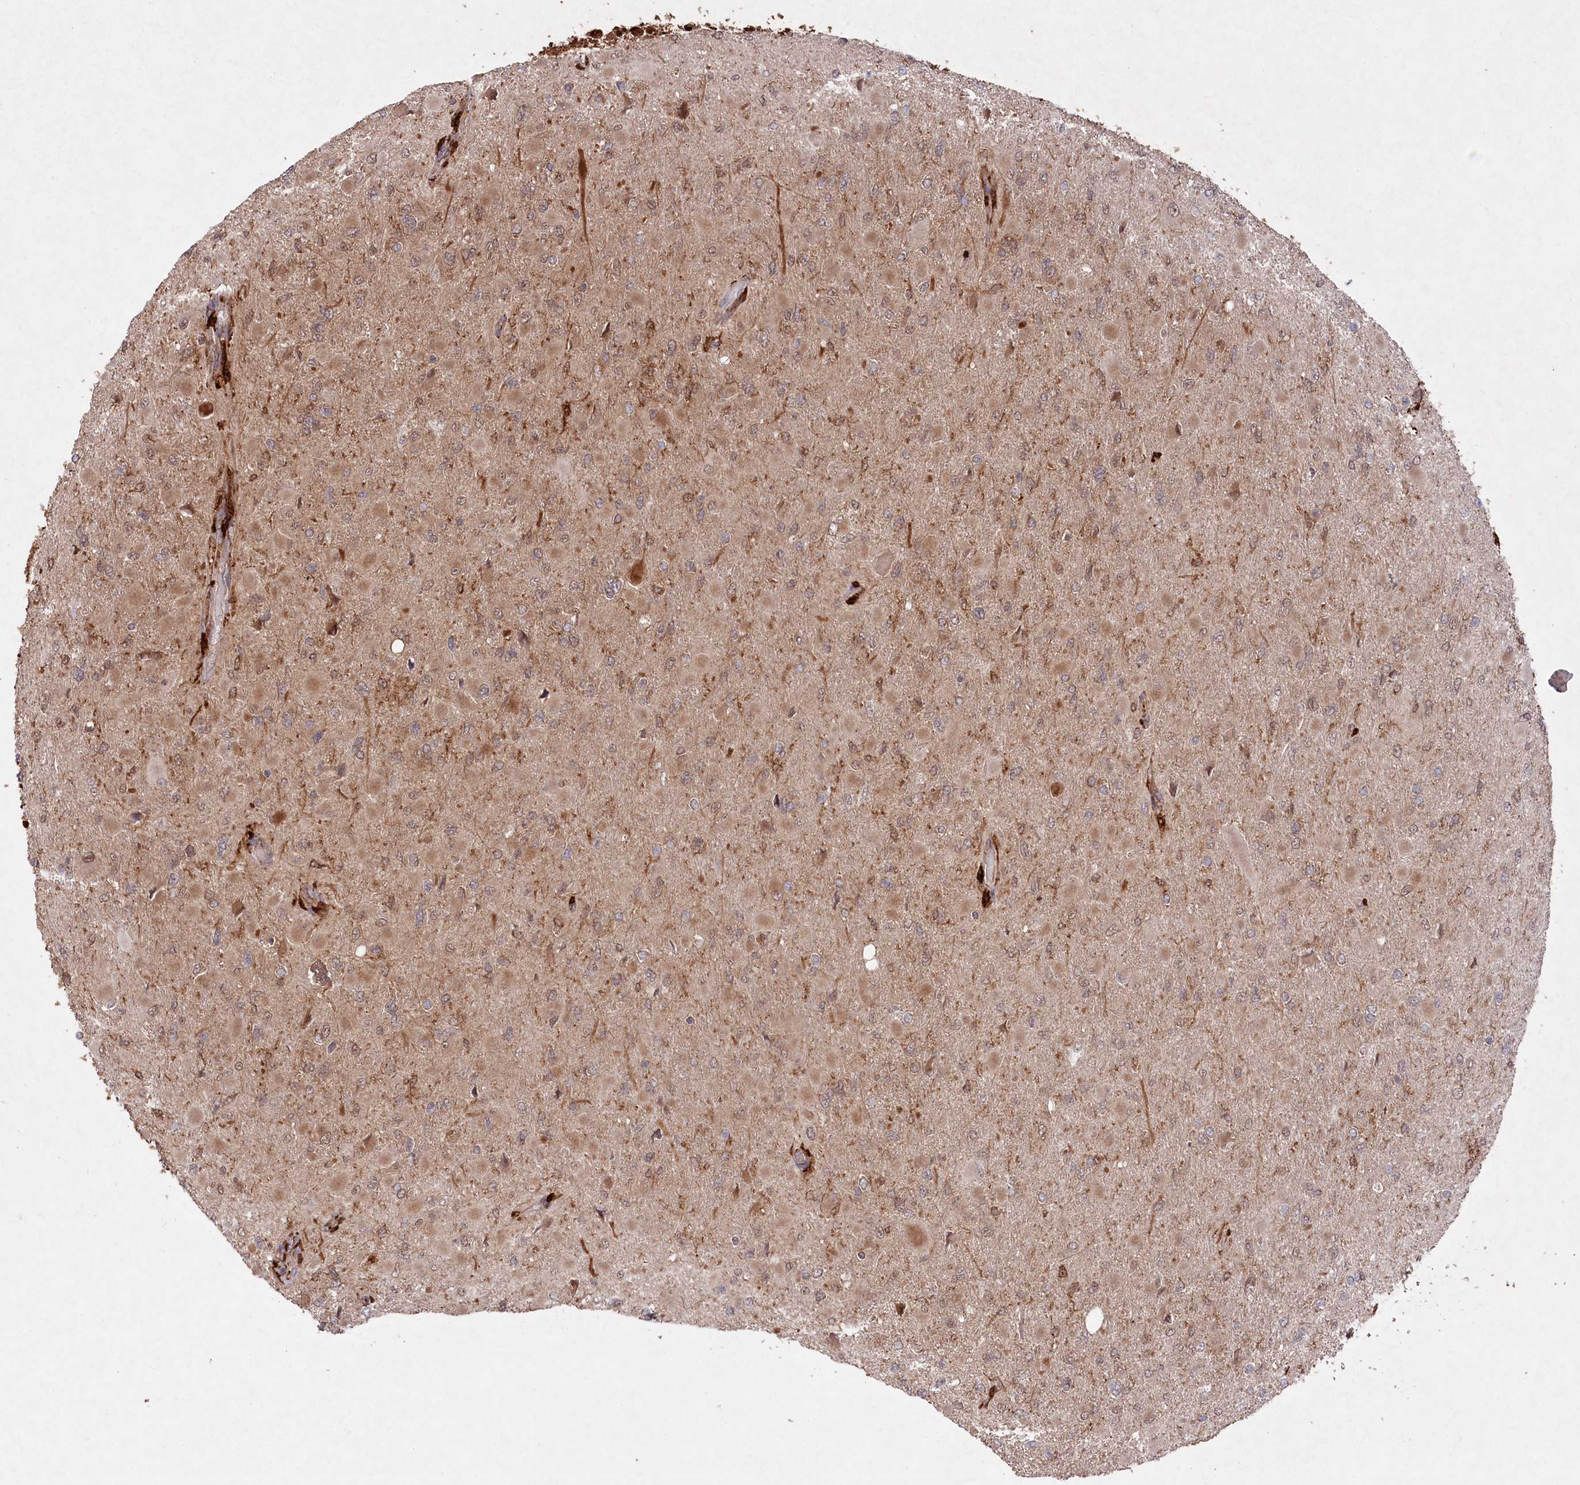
{"staining": {"intensity": "moderate", "quantity": "25%-75%", "location": "cytoplasmic/membranous,nuclear"}, "tissue": "glioma", "cell_type": "Tumor cells", "image_type": "cancer", "snomed": [{"axis": "morphology", "description": "Glioma, malignant, High grade"}, {"axis": "topography", "description": "Cerebral cortex"}], "caption": "Moderate cytoplasmic/membranous and nuclear expression for a protein is identified in approximately 25%-75% of tumor cells of glioma using immunohistochemistry.", "gene": "PPP1R21", "patient": {"sex": "female", "age": 36}}